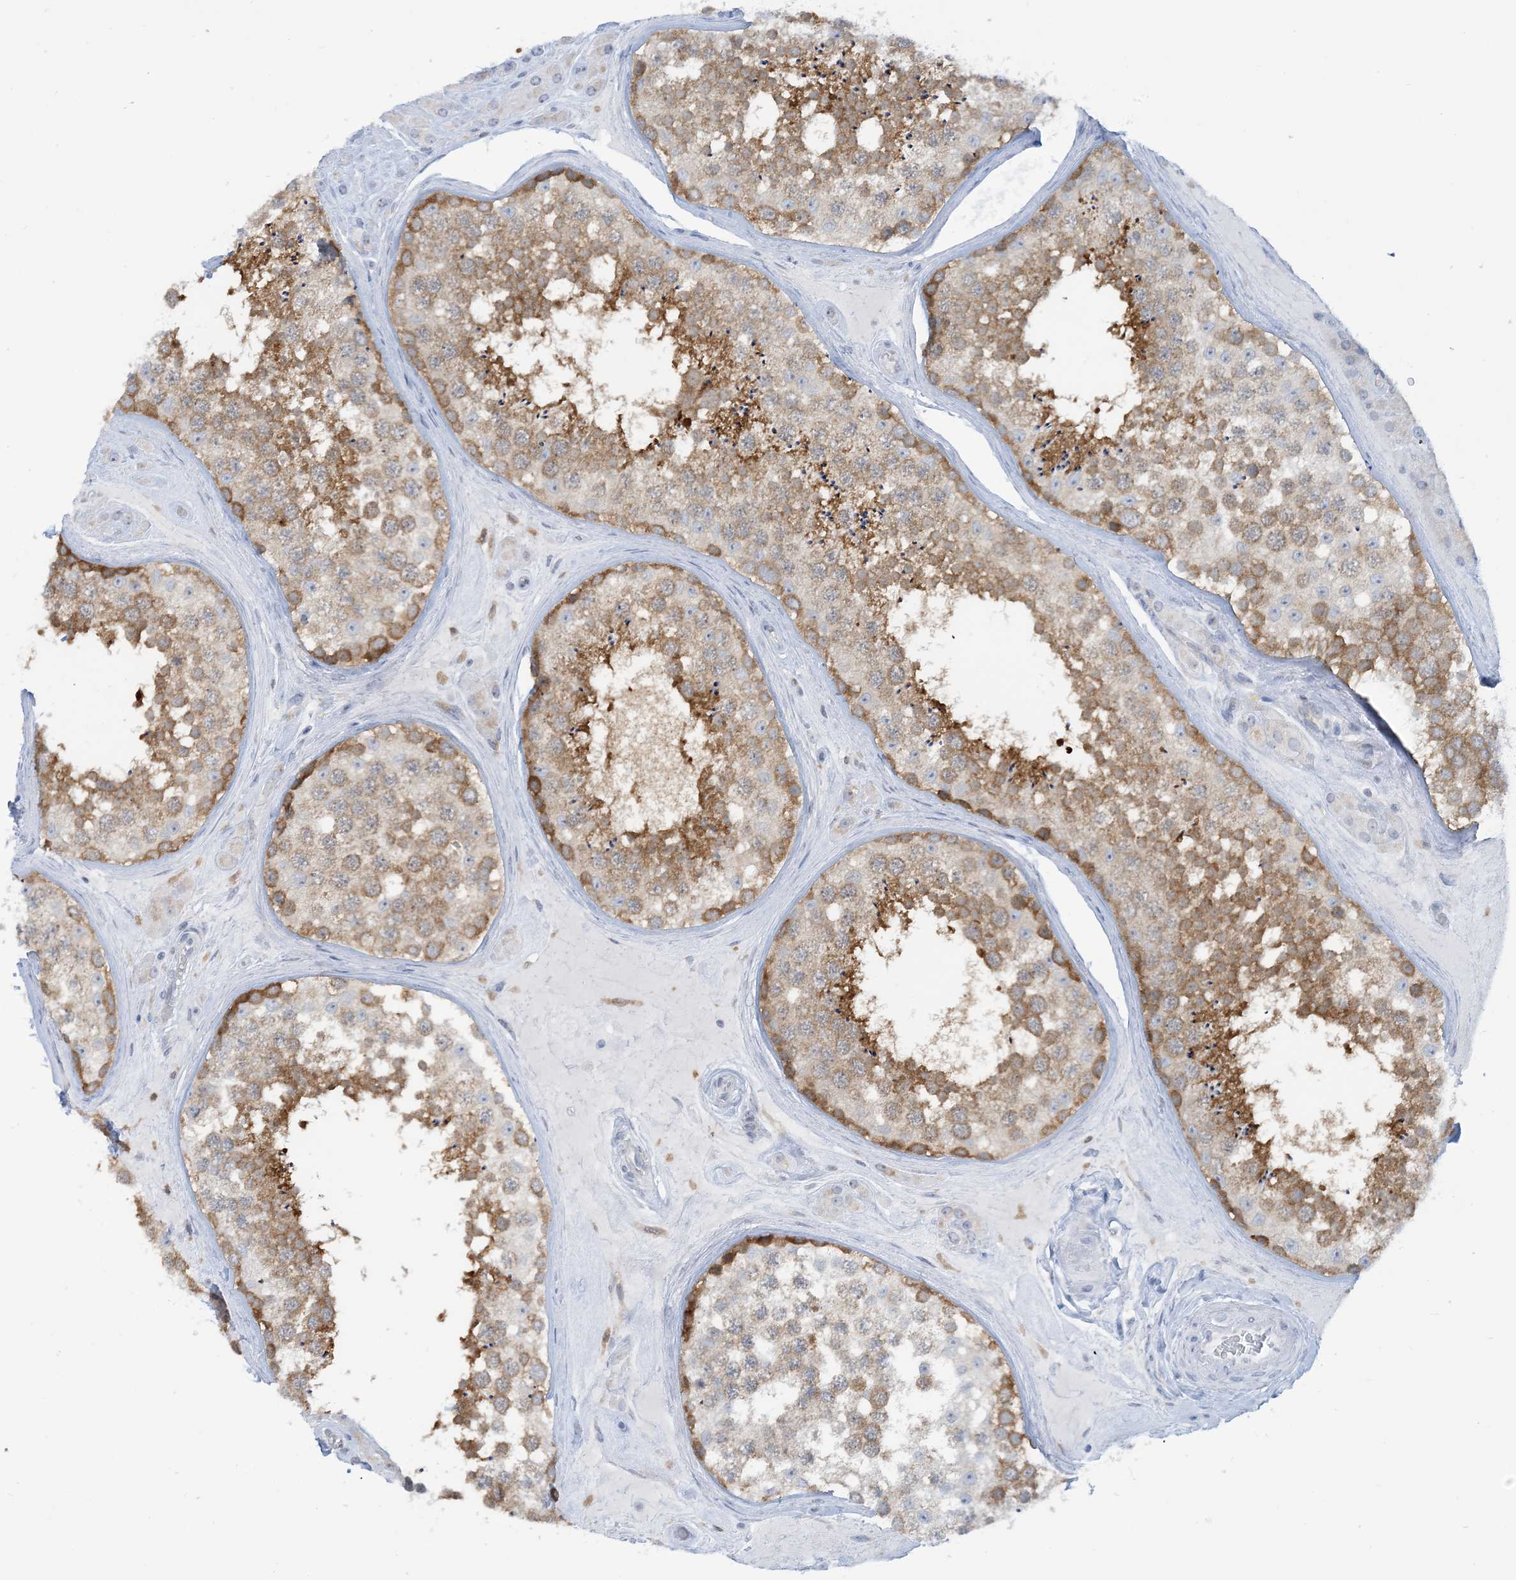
{"staining": {"intensity": "moderate", "quantity": ">75%", "location": "cytoplasmic/membranous"}, "tissue": "testis", "cell_type": "Cells in seminiferous ducts", "image_type": "normal", "snomed": [{"axis": "morphology", "description": "Normal tissue, NOS"}, {"axis": "topography", "description": "Testis"}], "caption": "DAB immunohistochemical staining of benign testis reveals moderate cytoplasmic/membranous protein expression in approximately >75% of cells in seminiferous ducts. (DAB IHC, brown staining for protein, blue staining for nuclei).", "gene": "MRPS18A", "patient": {"sex": "male", "age": 46}}